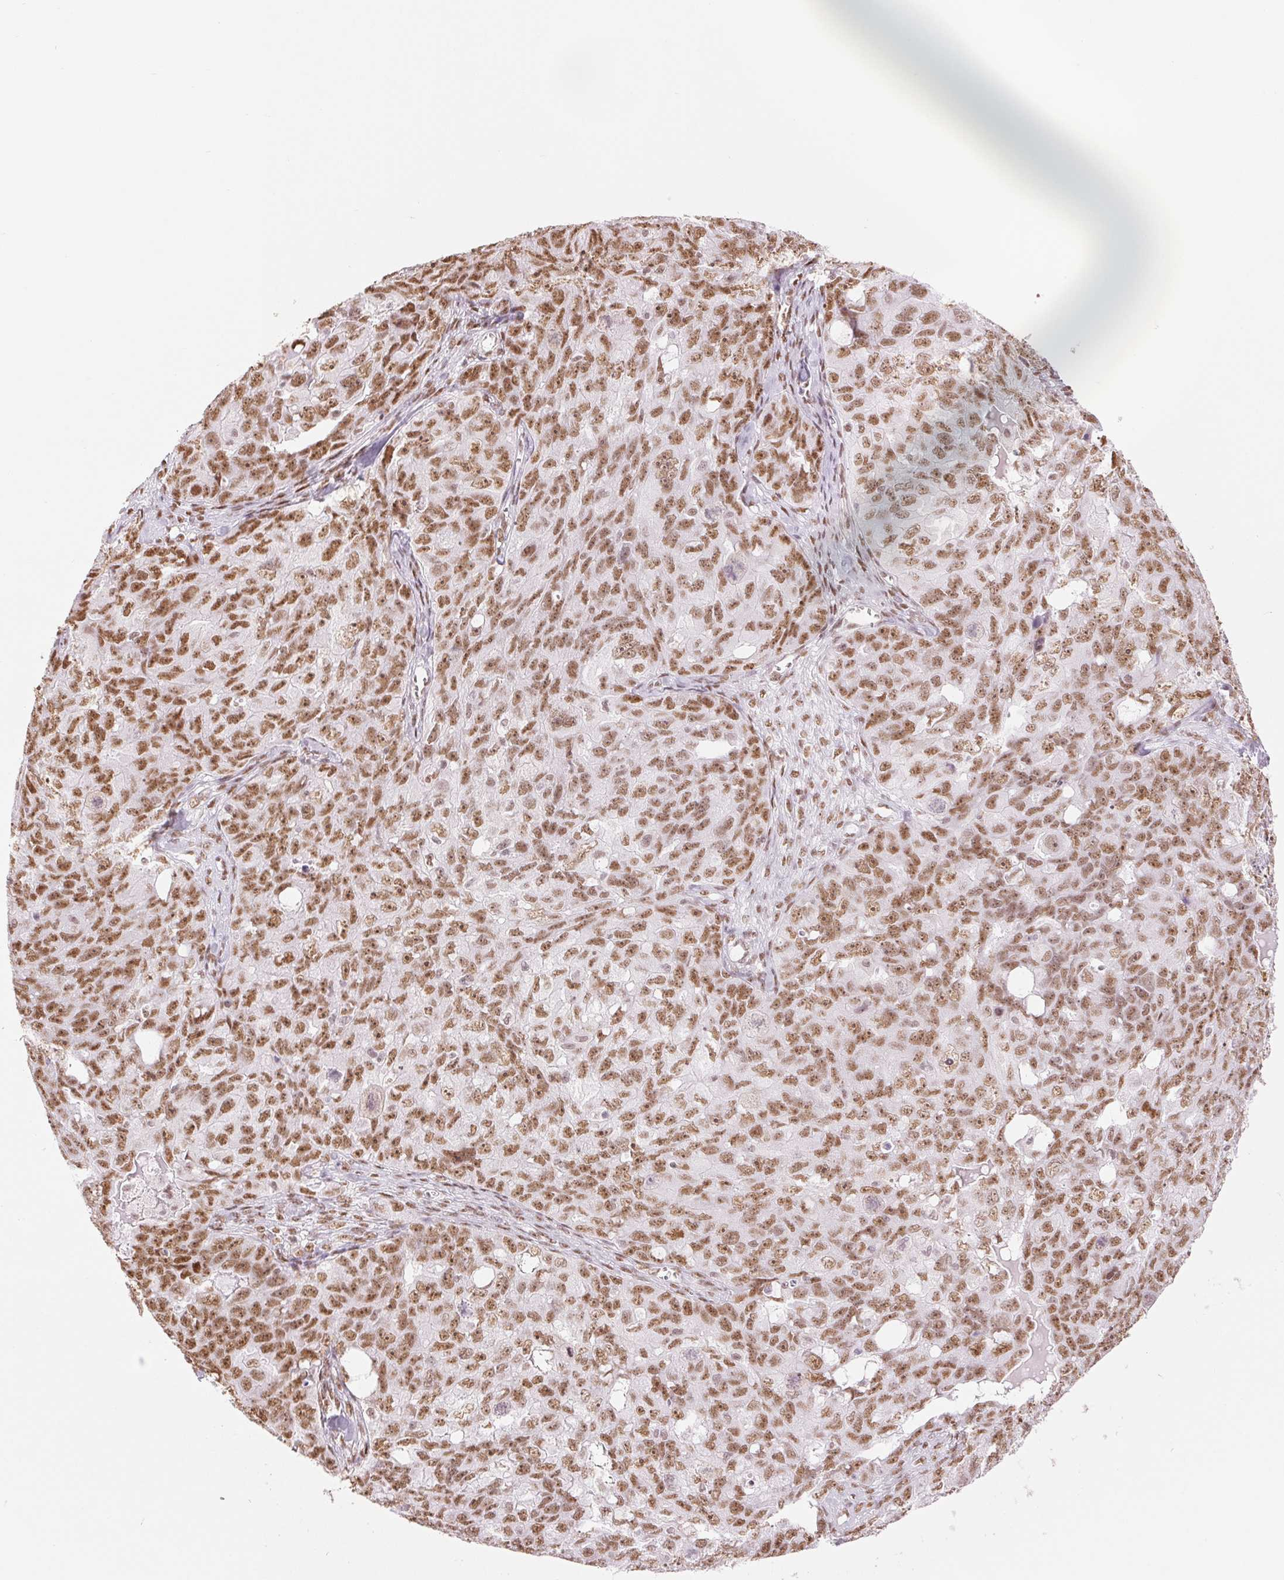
{"staining": {"intensity": "moderate", "quantity": ">75%", "location": "nuclear"}, "tissue": "ovarian cancer", "cell_type": "Tumor cells", "image_type": "cancer", "snomed": [{"axis": "morphology", "description": "Carcinoma, endometroid"}, {"axis": "topography", "description": "Ovary"}], "caption": "High-magnification brightfield microscopy of endometroid carcinoma (ovarian) stained with DAB (3,3'-diaminobenzidine) (brown) and counterstained with hematoxylin (blue). tumor cells exhibit moderate nuclear positivity is identified in about>75% of cells. Using DAB (brown) and hematoxylin (blue) stains, captured at high magnification using brightfield microscopy.", "gene": "ZFR2", "patient": {"sex": "female", "age": 70}}